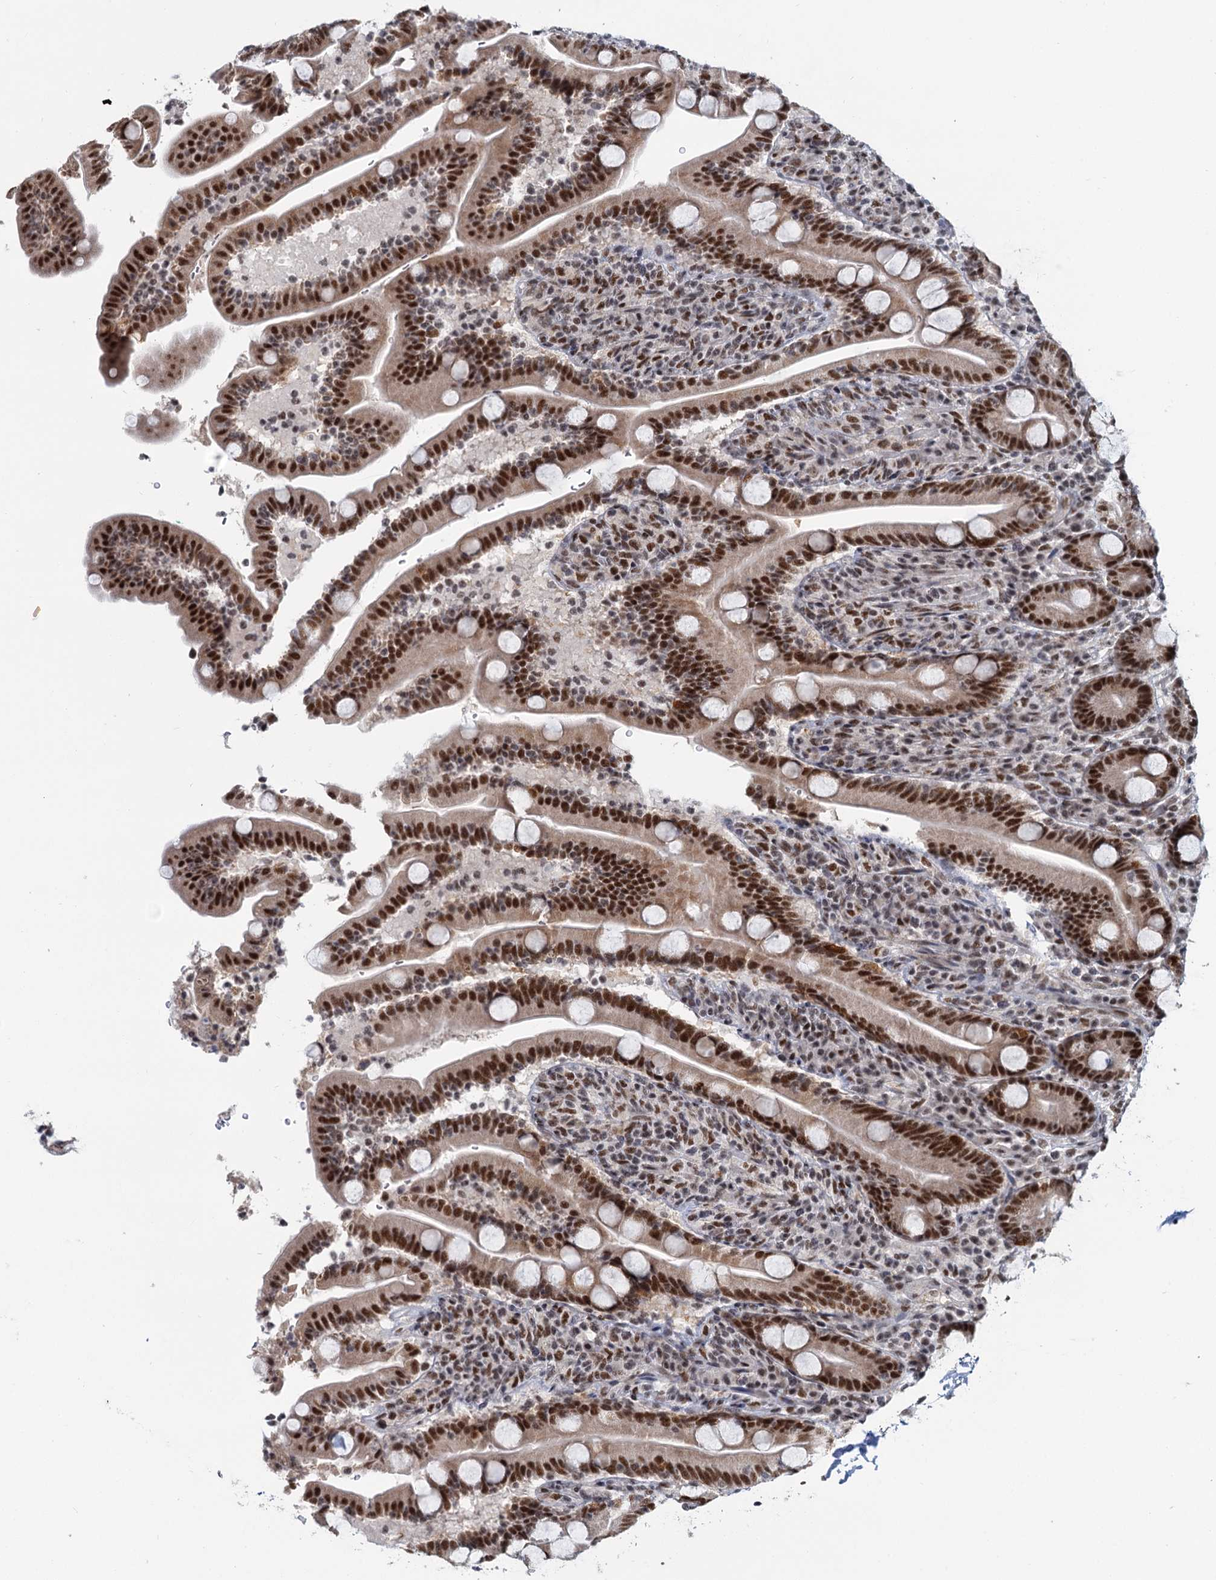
{"staining": {"intensity": "strong", "quantity": ">75%", "location": "nuclear"}, "tissue": "duodenum", "cell_type": "Glandular cells", "image_type": "normal", "snomed": [{"axis": "morphology", "description": "Normal tissue, NOS"}, {"axis": "topography", "description": "Duodenum"}], "caption": "Benign duodenum displays strong nuclear staining in approximately >75% of glandular cells, visualized by immunohistochemistry.", "gene": "WBP4", "patient": {"sex": "male", "age": 35}}